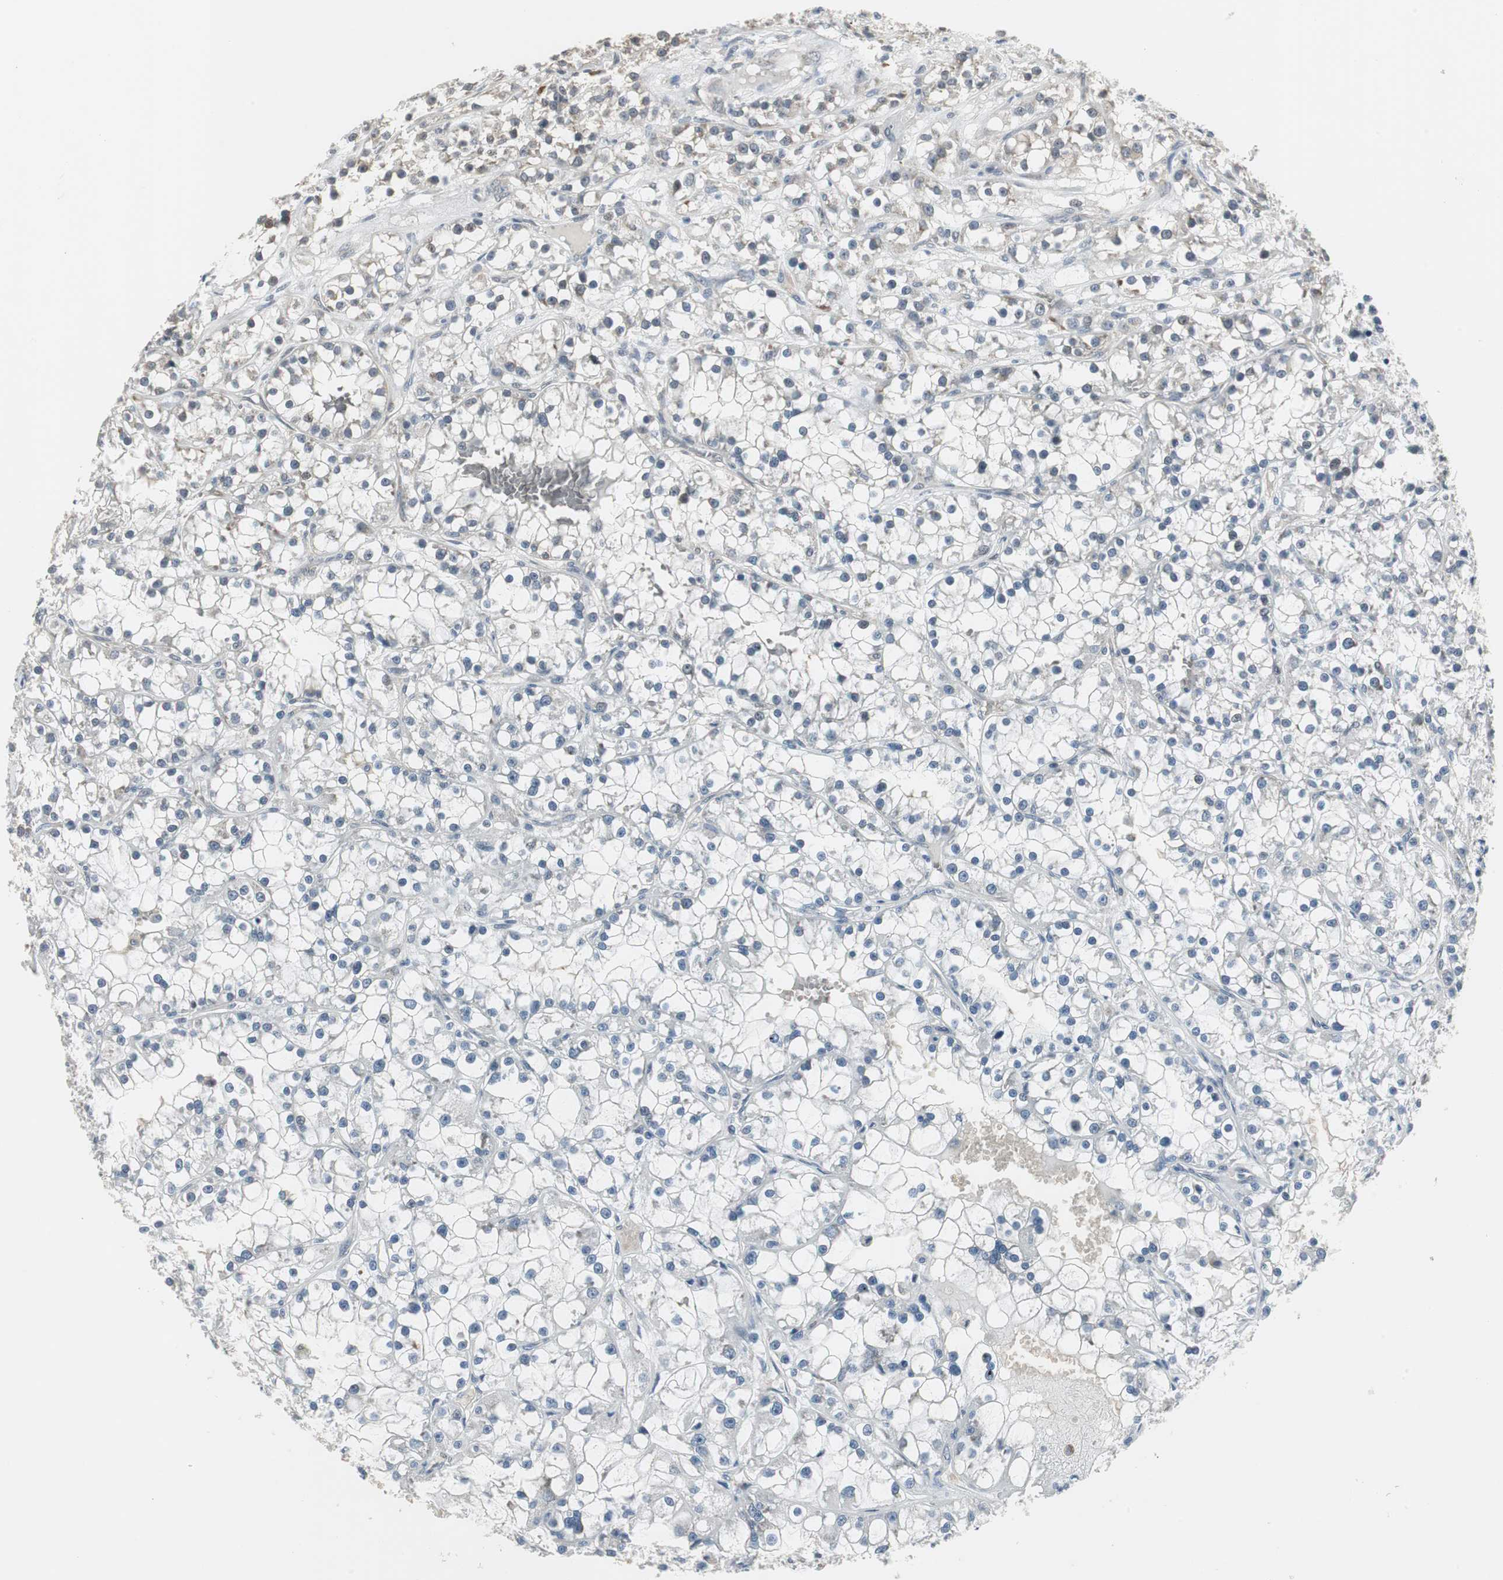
{"staining": {"intensity": "weak", "quantity": "<25%", "location": "cytoplasmic/membranous"}, "tissue": "renal cancer", "cell_type": "Tumor cells", "image_type": "cancer", "snomed": [{"axis": "morphology", "description": "Adenocarcinoma, NOS"}, {"axis": "topography", "description": "Kidney"}], "caption": "Immunohistochemistry of adenocarcinoma (renal) shows no expression in tumor cells.", "gene": "CCT5", "patient": {"sex": "female", "age": 52}}